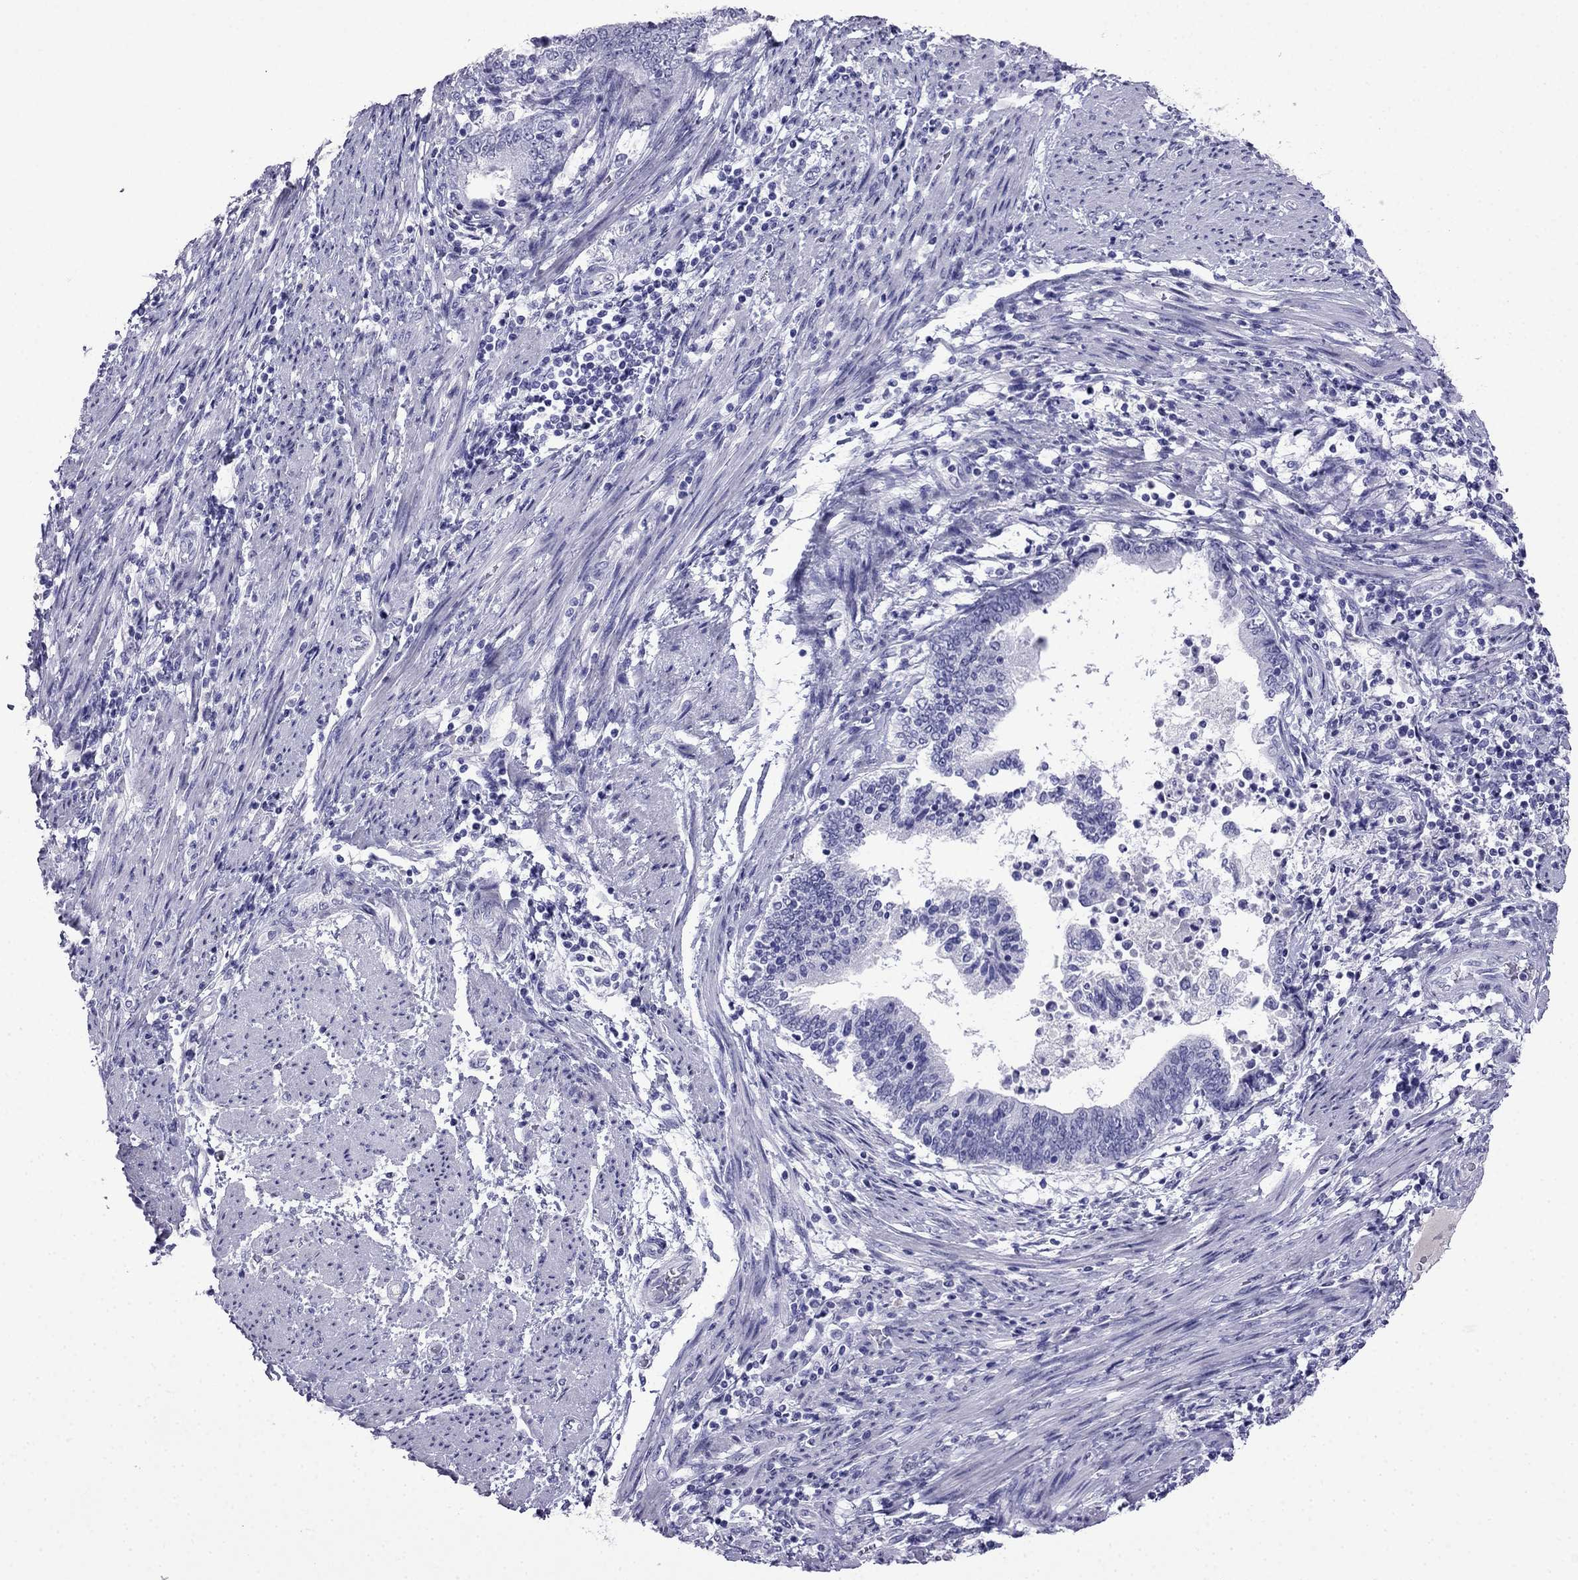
{"staining": {"intensity": "negative", "quantity": "none", "location": "none"}, "tissue": "endometrial cancer", "cell_type": "Tumor cells", "image_type": "cancer", "snomed": [{"axis": "morphology", "description": "Adenocarcinoma, NOS"}, {"axis": "topography", "description": "Endometrium"}], "caption": "Image shows no protein positivity in tumor cells of endometrial cancer (adenocarcinoma) tissue.", "gene": "CDHR4", "patient": {"sex": "female", "age": 65}}